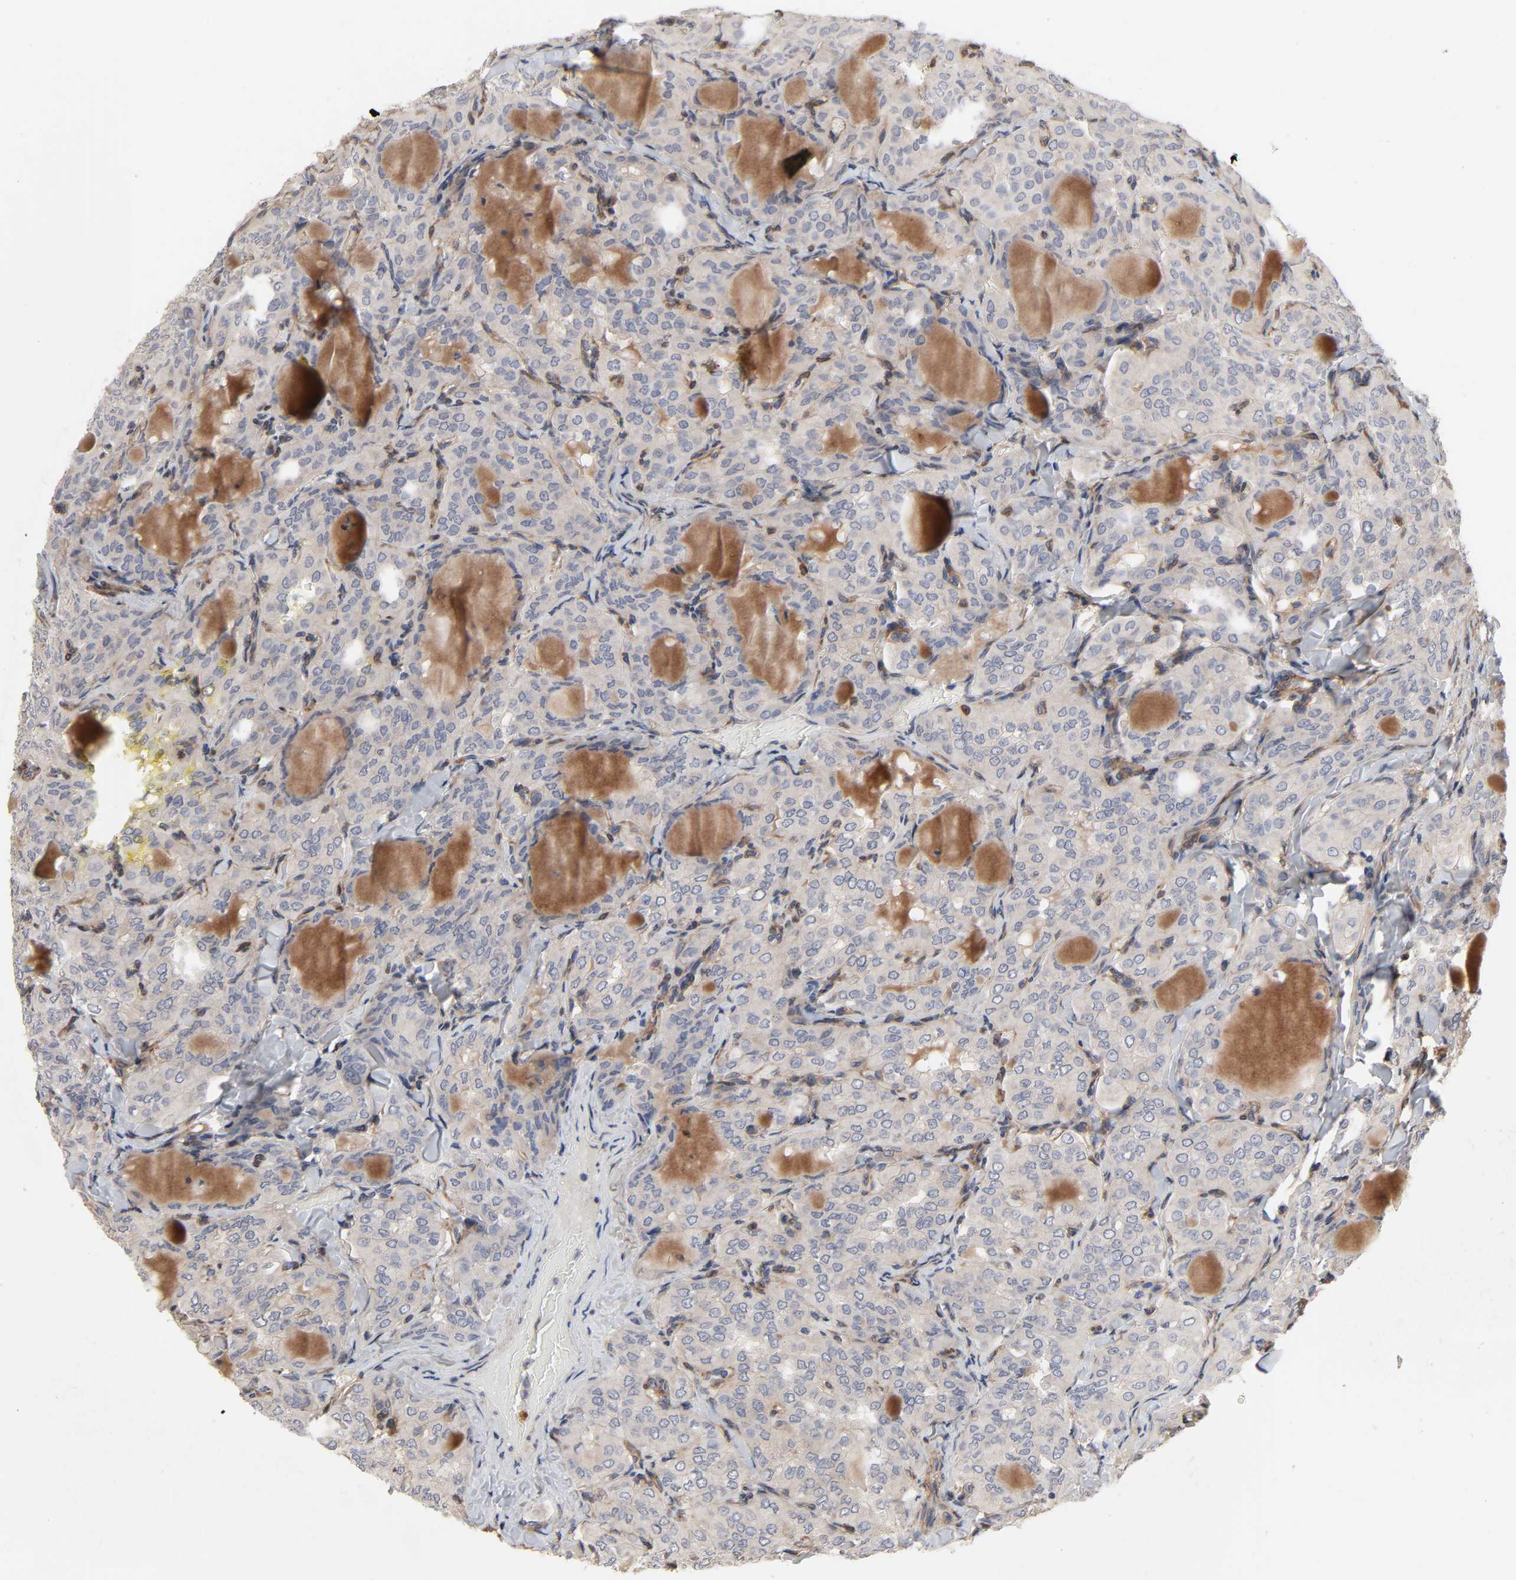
{"staining": {"intensity": "negative", "quantity": "none", "location": "none"}, "tissue": "thyroid cancer", "cell_type": "Tumor cells", "image_type": "cancer", "snomed": [{"axis": "morphology", "description": "Papillary adenocarcinoma, NOS"}, {"axis": "topography", "description": "Thyroid gland"}], "caption": "This is an immunohistochemistry image of human papillary adenocarcinoma (thyroid). There is no expression in tumor cells.", "gene": "NDRG2", "patient": {"sex": "male", "age": 20}}